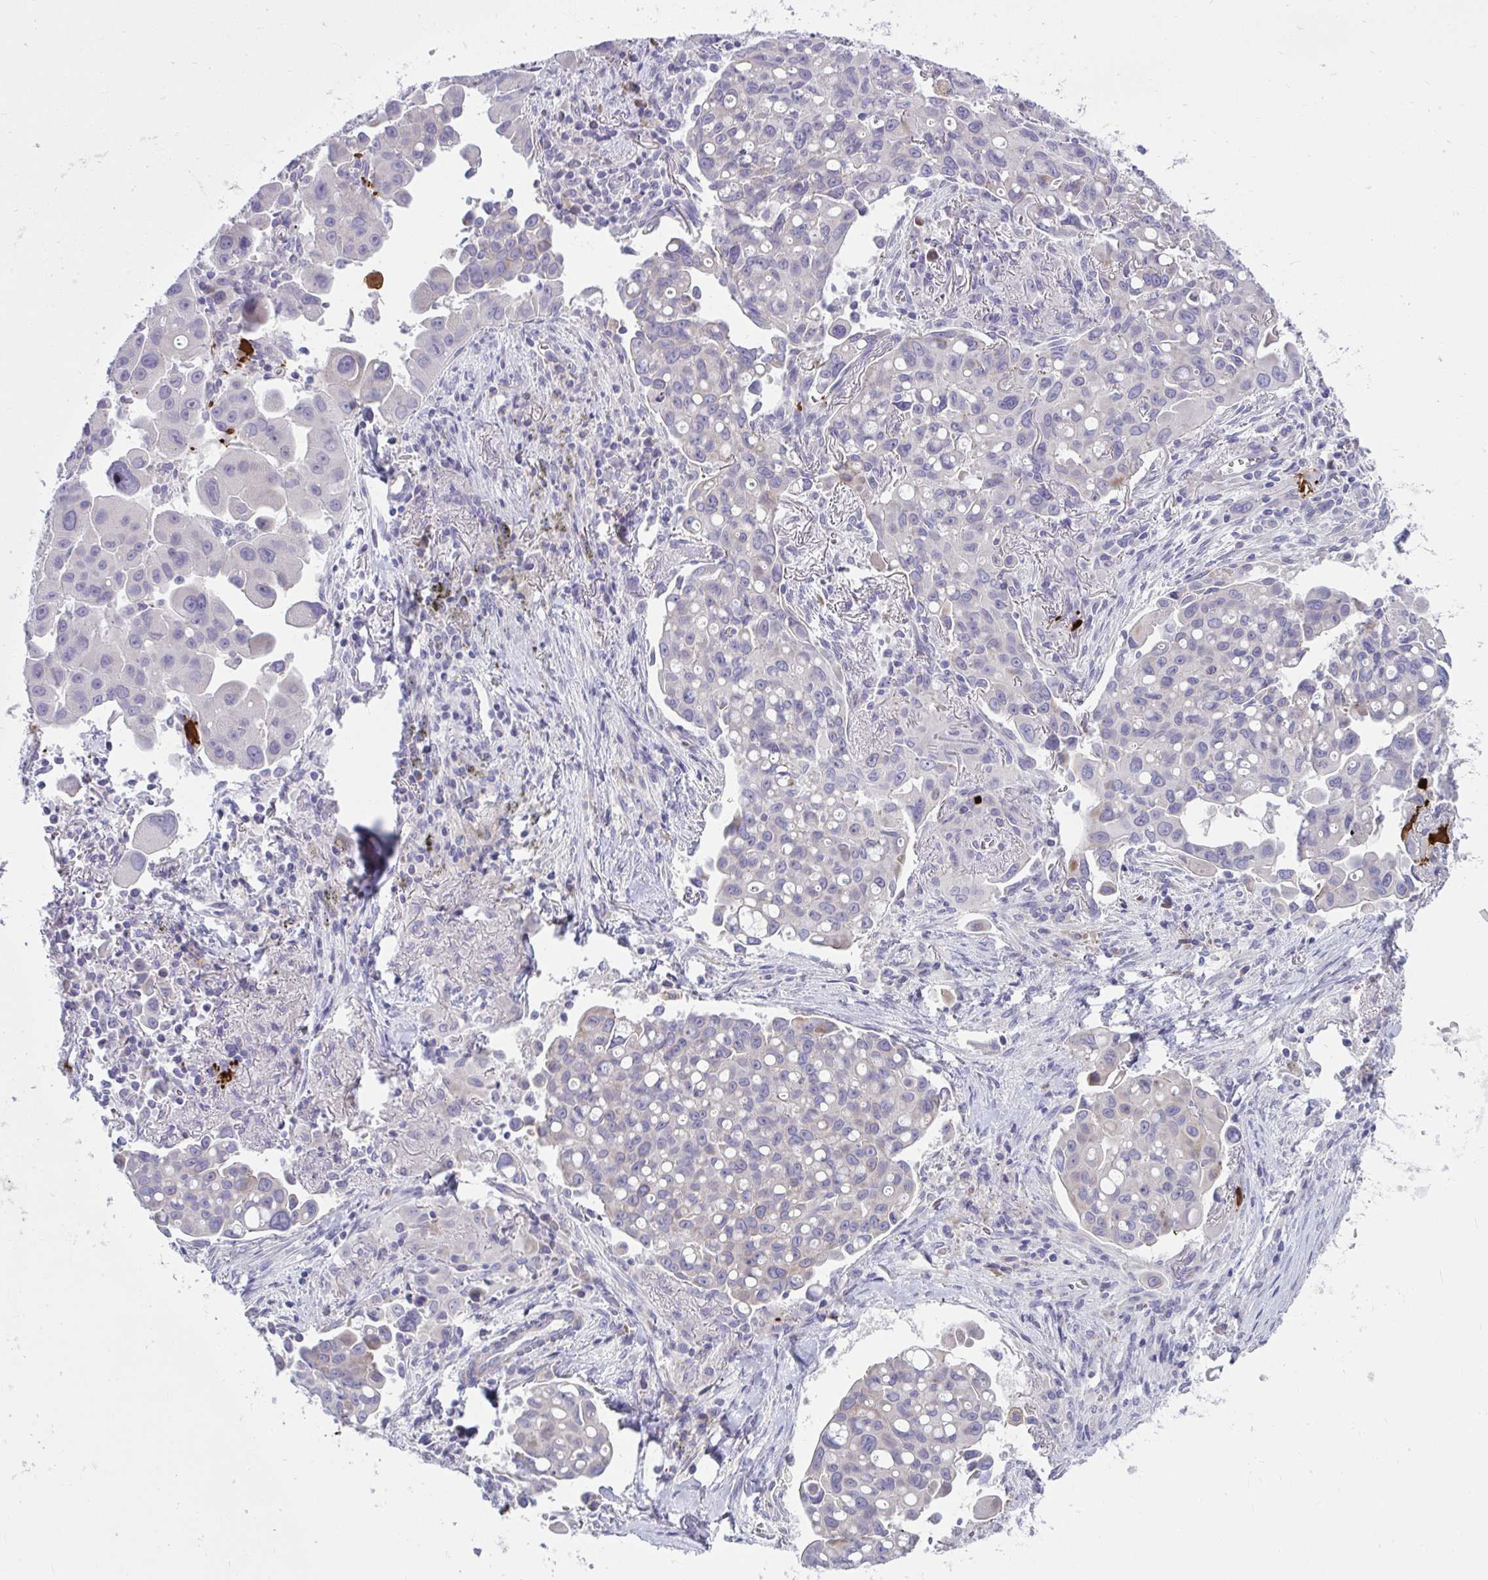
{"staining": {"intensity": "negative", "quantity": "none", "location": "none"}, "tissue": "lung cancer", "cell_type": "Tumor cells", "image_type": "cancer", "snomed": [{"axis": "morphology", "description": "Adenocarcinoma, NOS"}, {"axis": "topography", "description": "Lung"}], "caption": "The micrograph reveals no staining of tumor cells in lung adenocarcinoma.", "gene": "PIGZ", "patient": {"sex": "male", "age": 68}}